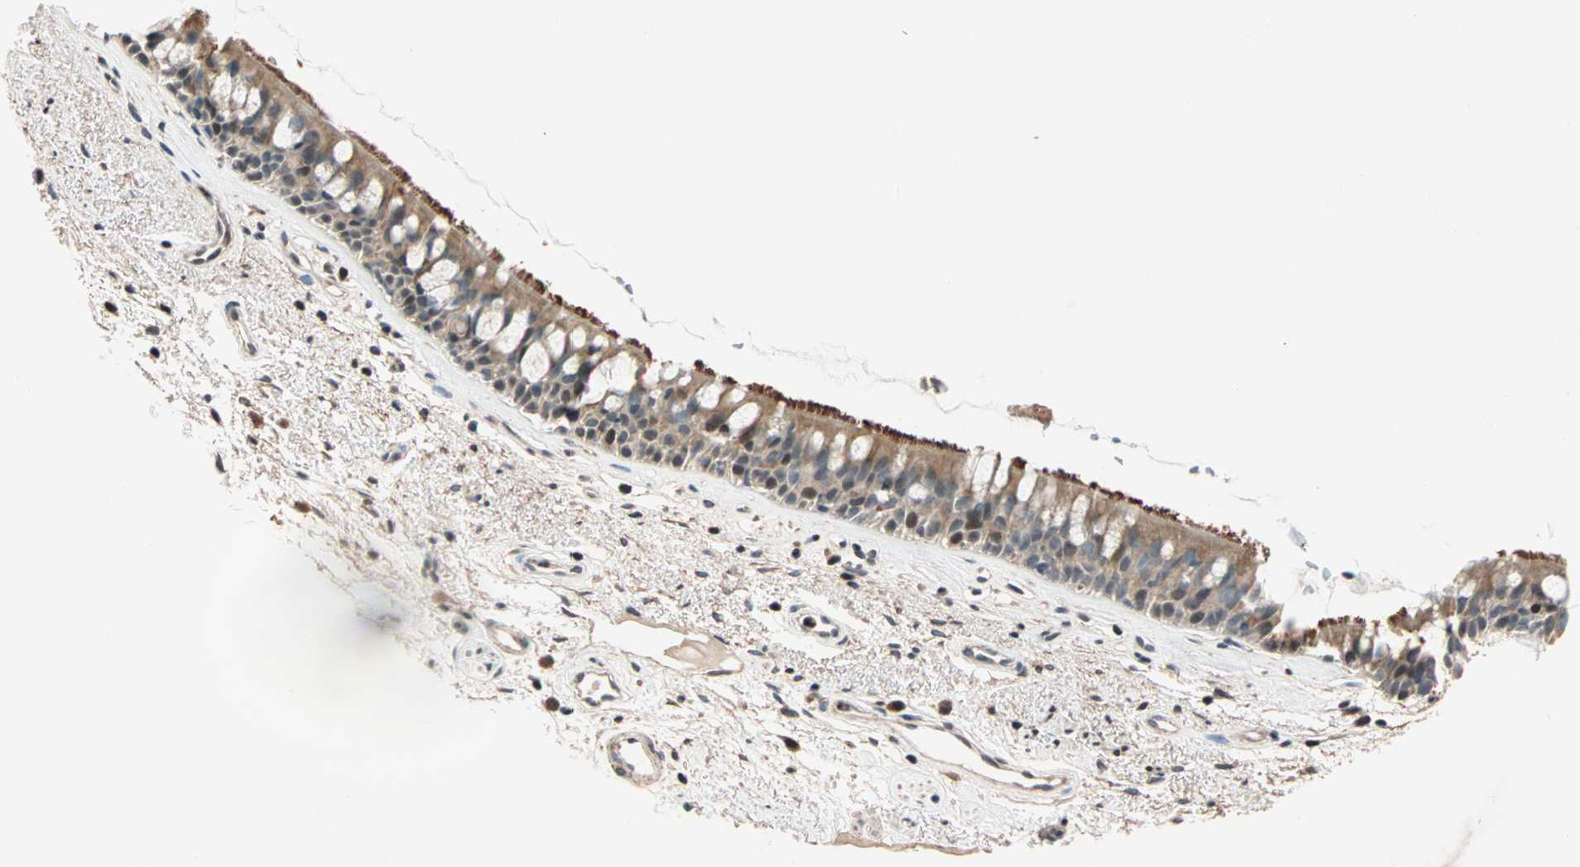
{"staining": {"intensity": "strong", "quantity": ">75%", "location": "cytoplasmic/membranous"}, "tissue": "bronchus", "cell_type": "Respiratory epithelial cells", "image_type": "normal", "snomed": [{"axis": "morphology", "description": "Normal tissue, NOS"}, {"axis": "topography", "description": "Bronchus"}], "caption": "IHC histopathology image of benign bronchus: bronchus stained using immunohistochemistry (IHC) reveals high levels of strong protein expression localized specifically in the cytoplasmic/membranous of respiratory epithelial cells, appearing as a cytoplasmic/membranous brown color.", "gene": "HECW1", "patient": {"sex": "female", "age": 54}}